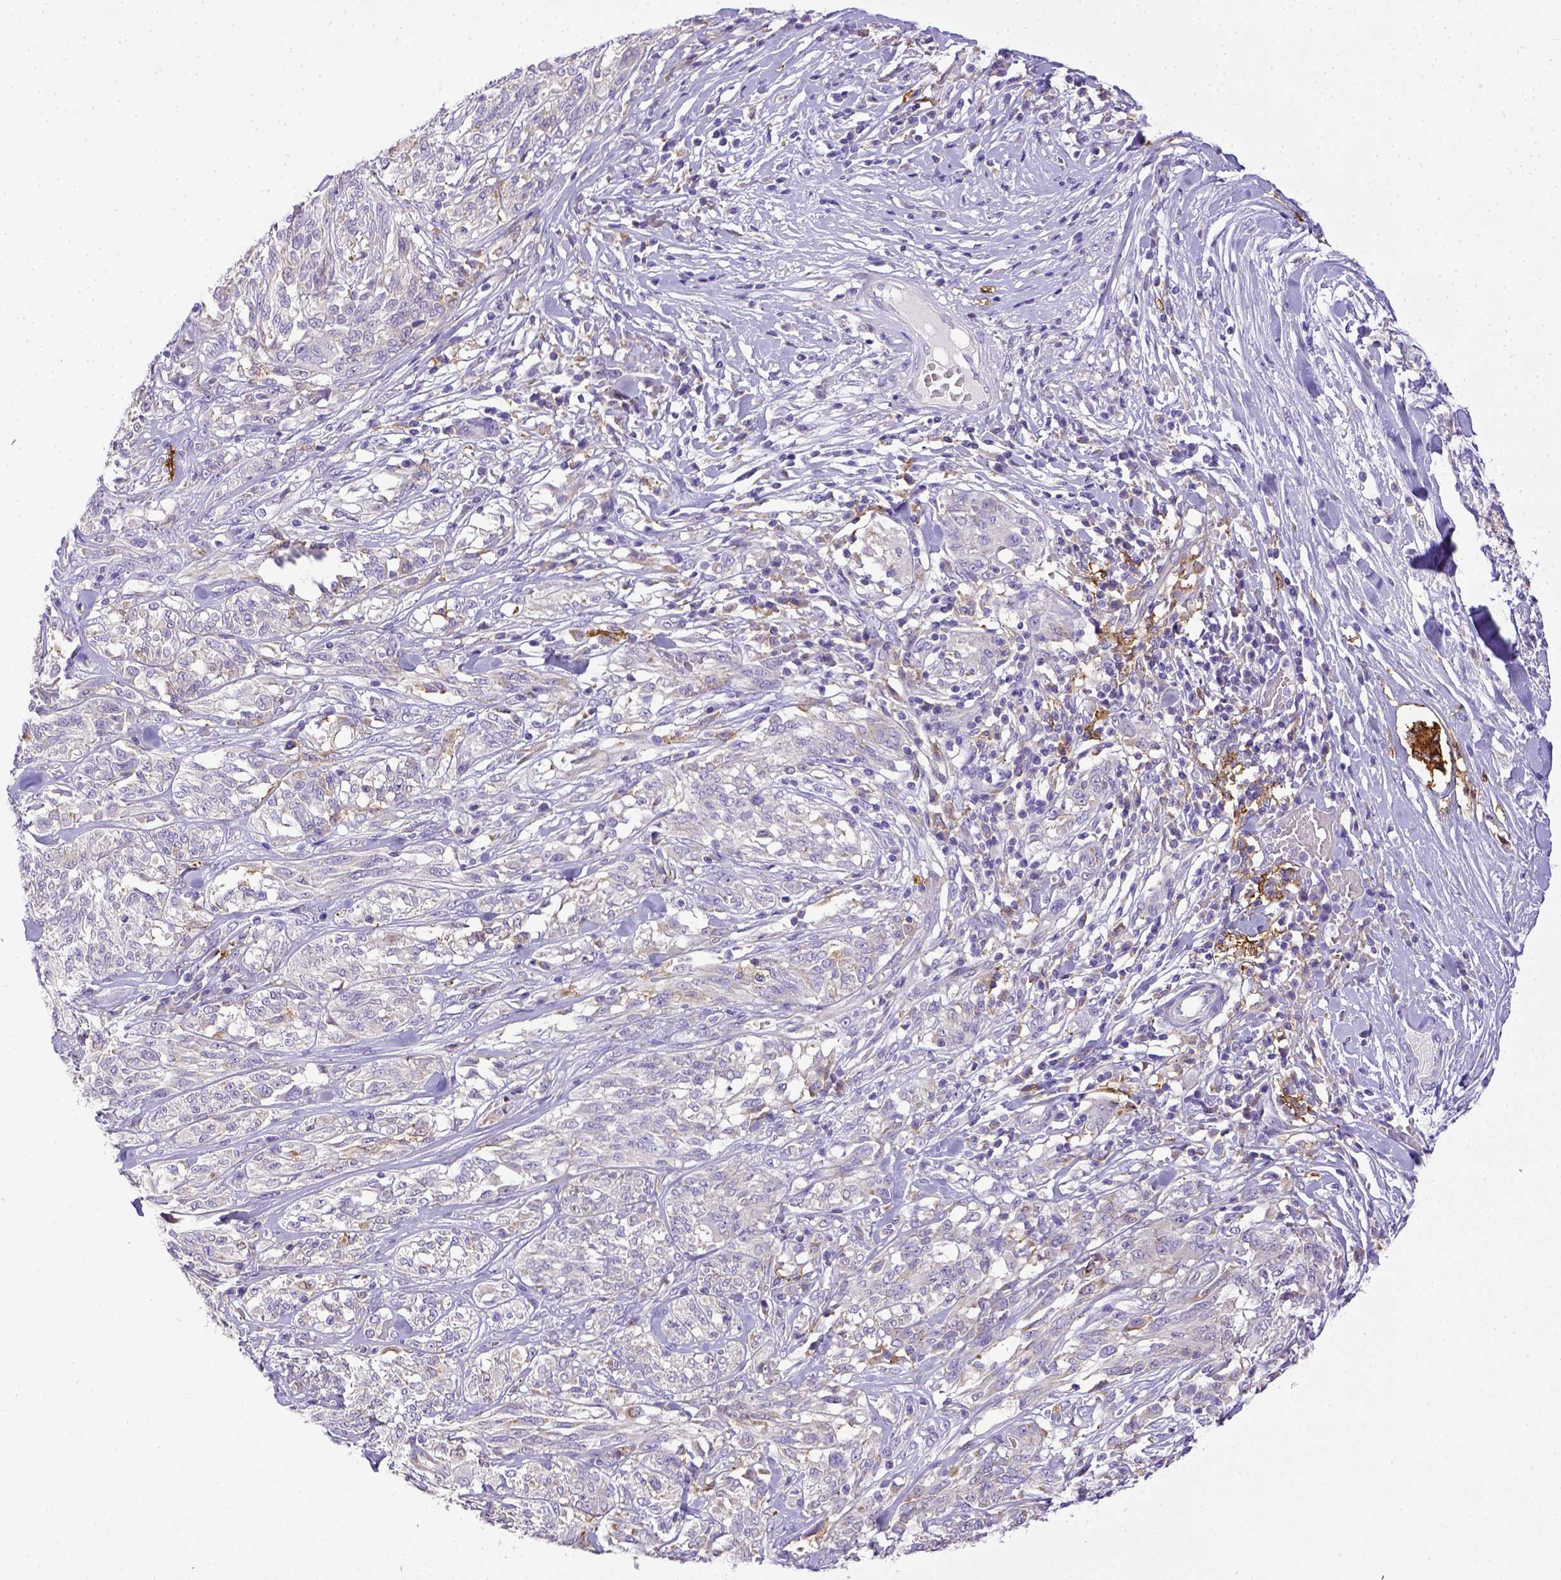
{"staining": {"intensity": "negative", "quantity": "none", "location": "none"}, "tissue": "melanoma", "cell_type": "Tumor cells", "image_type": "cancer", "snomed": [{"axis": "morphology", "description": "Malignant melanoma, NOS"}, {"axis": "topography", "description": "Skin"}], "caption": "A histopathology image of malignant melanoma stained for a protein displays no brown staining in tumor cells. (DAB IHC visualized using brightfield microscopy, high magnification).", "gene": "CD40", "patient": {"sex": "female", "age": 91}}